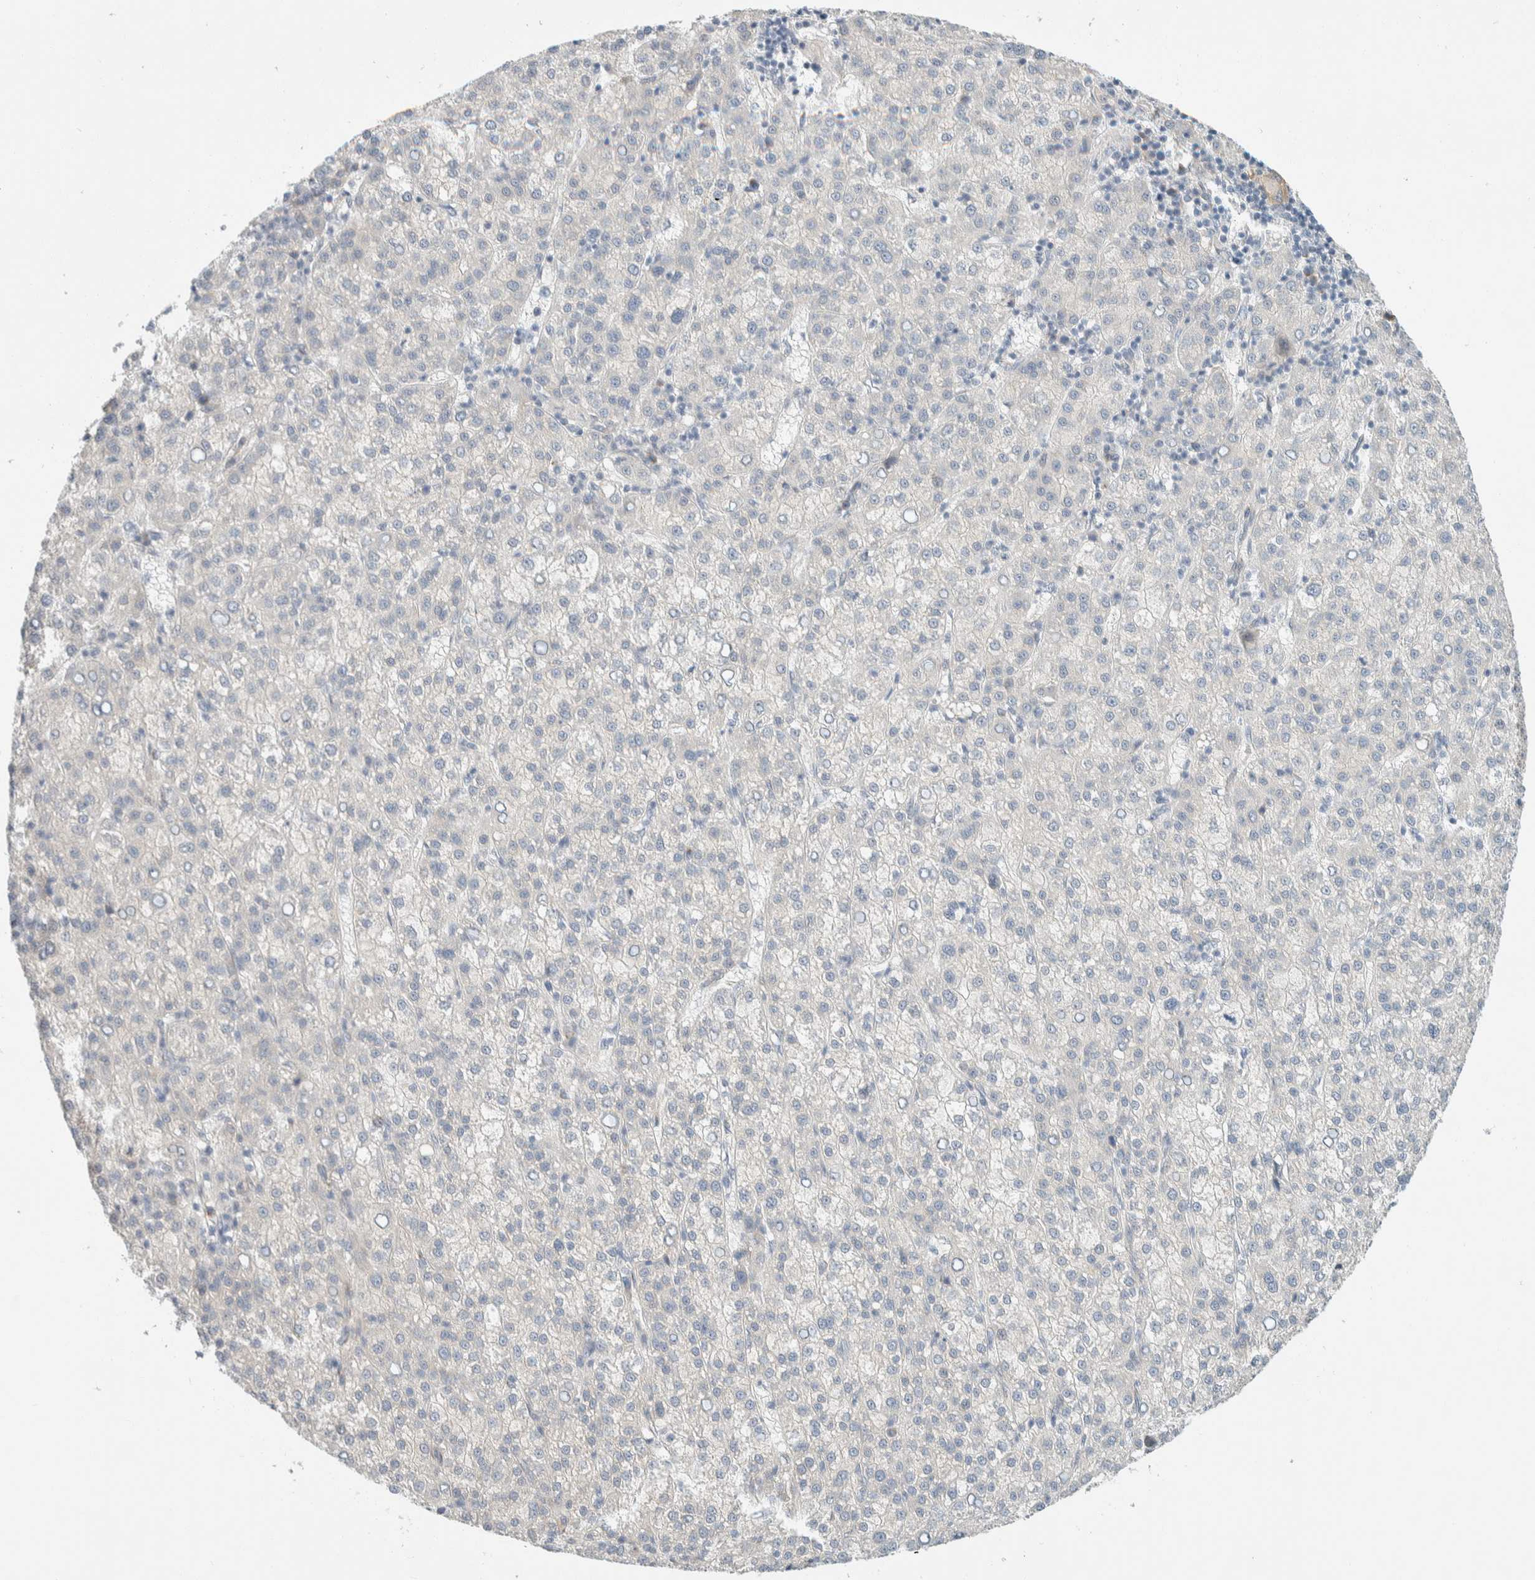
{"staining": {"intensity": "negative", "quantity": "none", "location": "none"}, "tissue": "liver cancer", "cell_type": "Tumor cells", "image_type": "cancer", "snomed": [{"axis": "morphology", "description": "Carcinoma, Hepatocellular, NOS"}, {"axis": "topography", "description": "Liver"}], "caption": "Tumor cells are negative for protein expression in human hepatocellular carcinoma (liver). (Brightfield microscopy of DAB (3,3'-diaminobenzidine) immunohistochemistry (IHC) at high magnification).", "gene": "TMEM184B", "patient": {"sex": "female", "age": 58}}